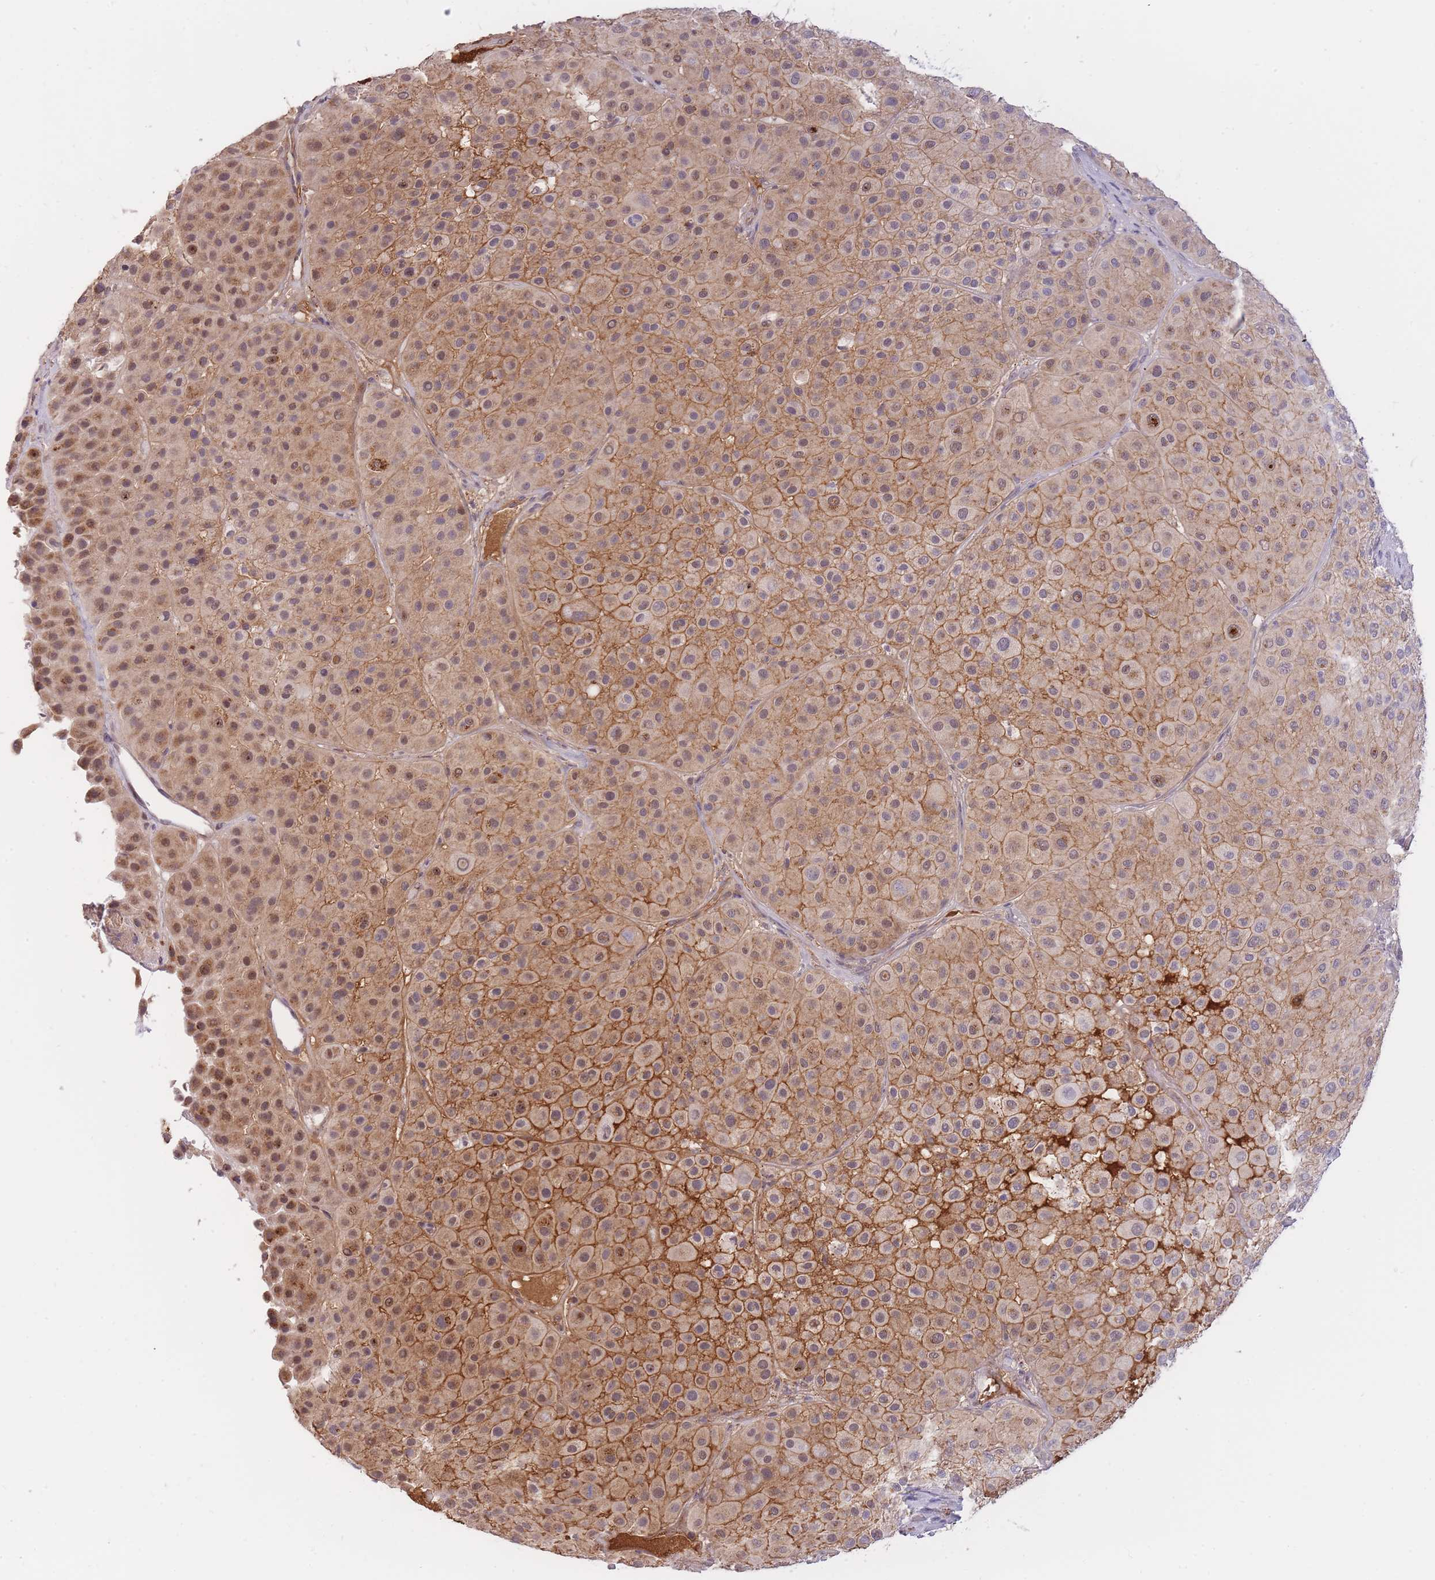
{"staining": {"intensity": "moderate", "quantity": "25%-75%", "location": "cytoplasmic/membranous,nuclear"}, "tissue": "melanoma", "cell_type": "Tumor cells", "image_type": "cancer", "snomed": [{"axis": "morphology", "description": "Malignant melanoma, Metastatic site"}, {"axis": "topography", "description": "Smooth muscle"}], "caption": "Melanoma stained with a protein marker displays moderate staining in tumor cells.", "gene": "GOLGA6L25", "patient": {"sex": "male", "age": 41}}